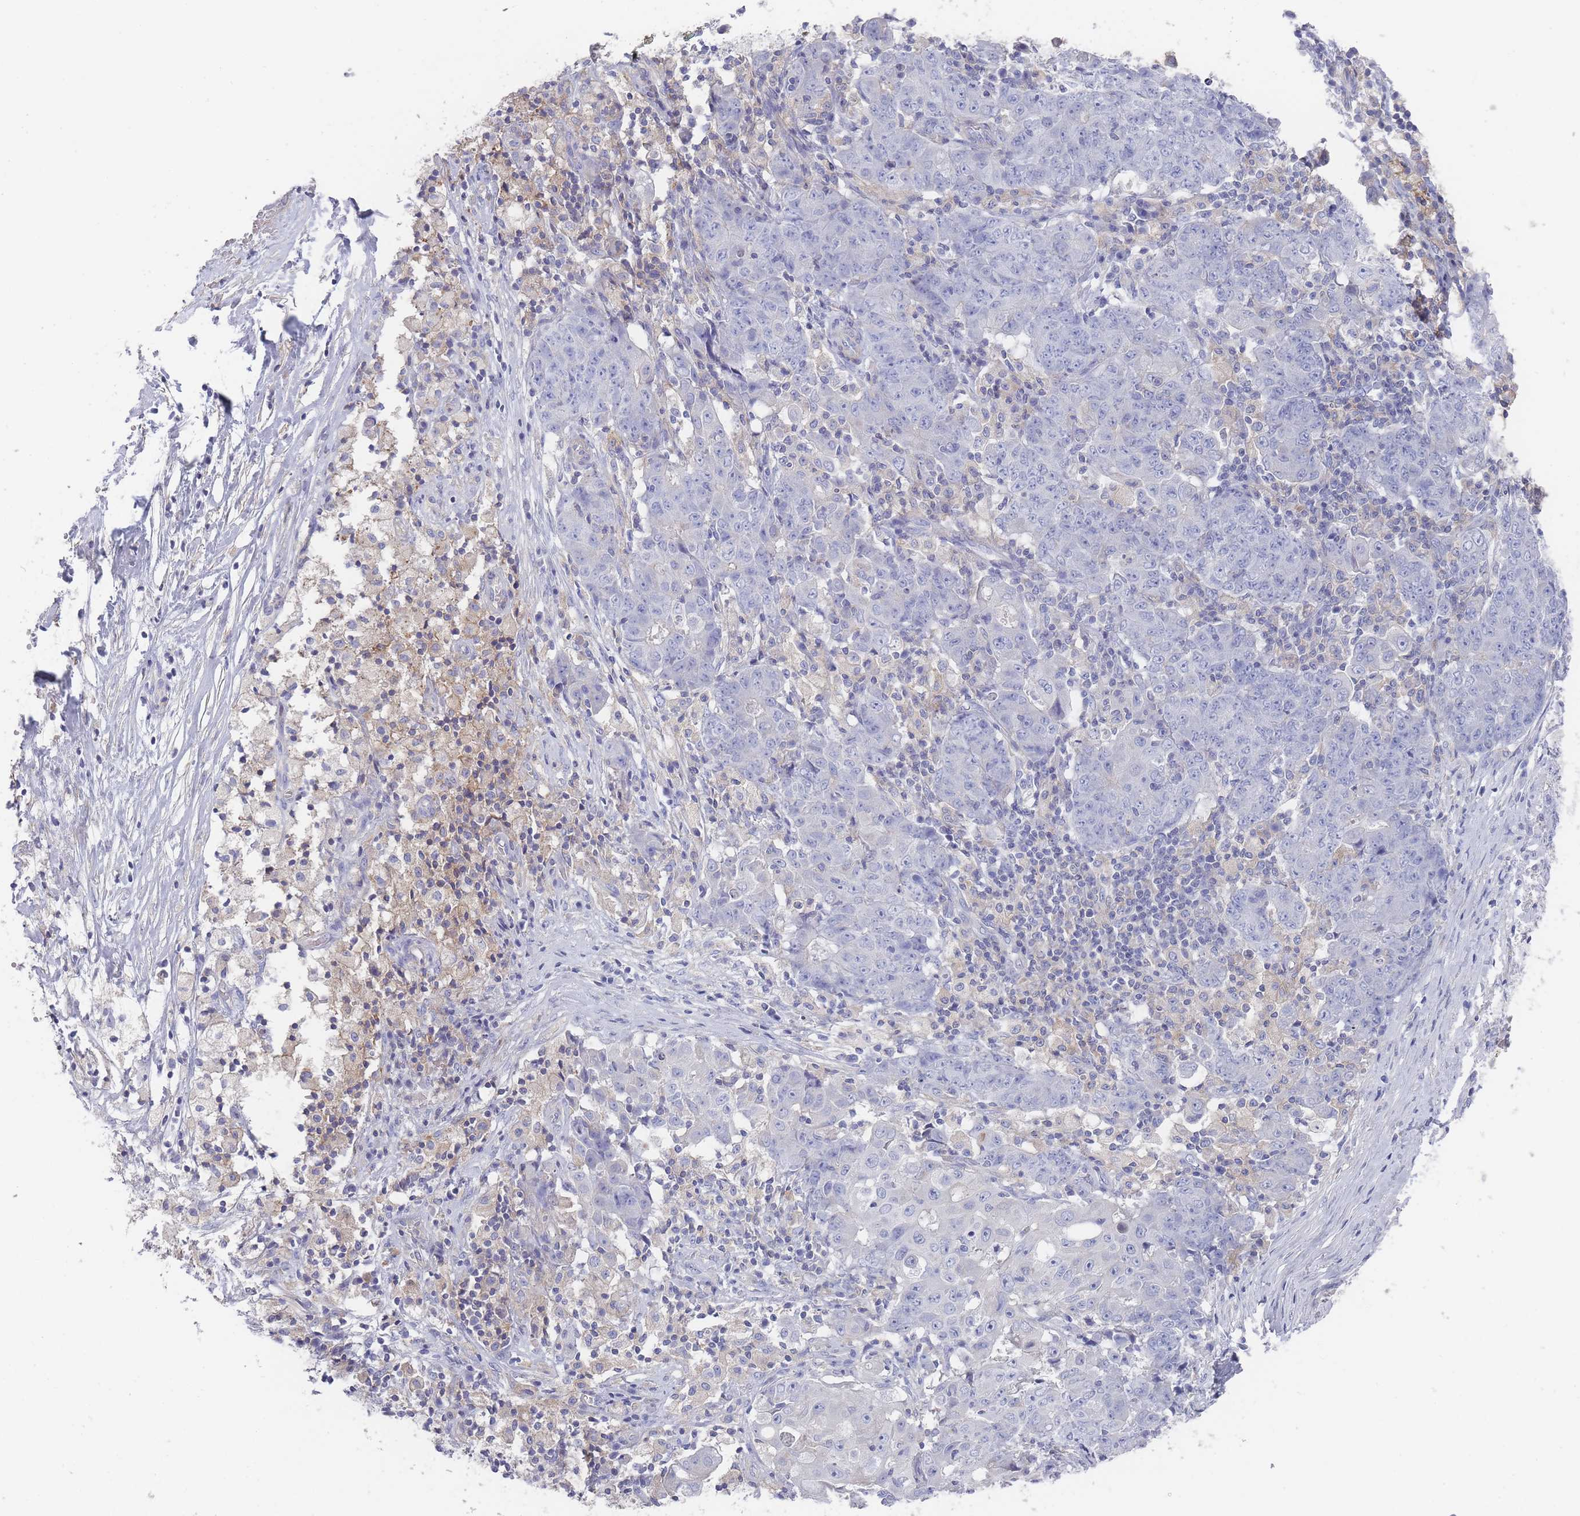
{"staining": {"intensity": "negative", "quantity": "none", "location": "none"}, "tissue": "ovarian cancer", "cell_type": "Tumor cells", "image_type": "cancer", "snomed": [{"axis": "morphology", "description": "Carcinoma, endometroid"}, {"axis": "topography", "description": "Ovary"}], "caption": "Immunohistochemical staining of ovarian cancer (endometroid carcinoma) displays no significant positivity in tumor cells.", "gene": "SCCPDH", "patient": {"sex": "female", "age": 42}}